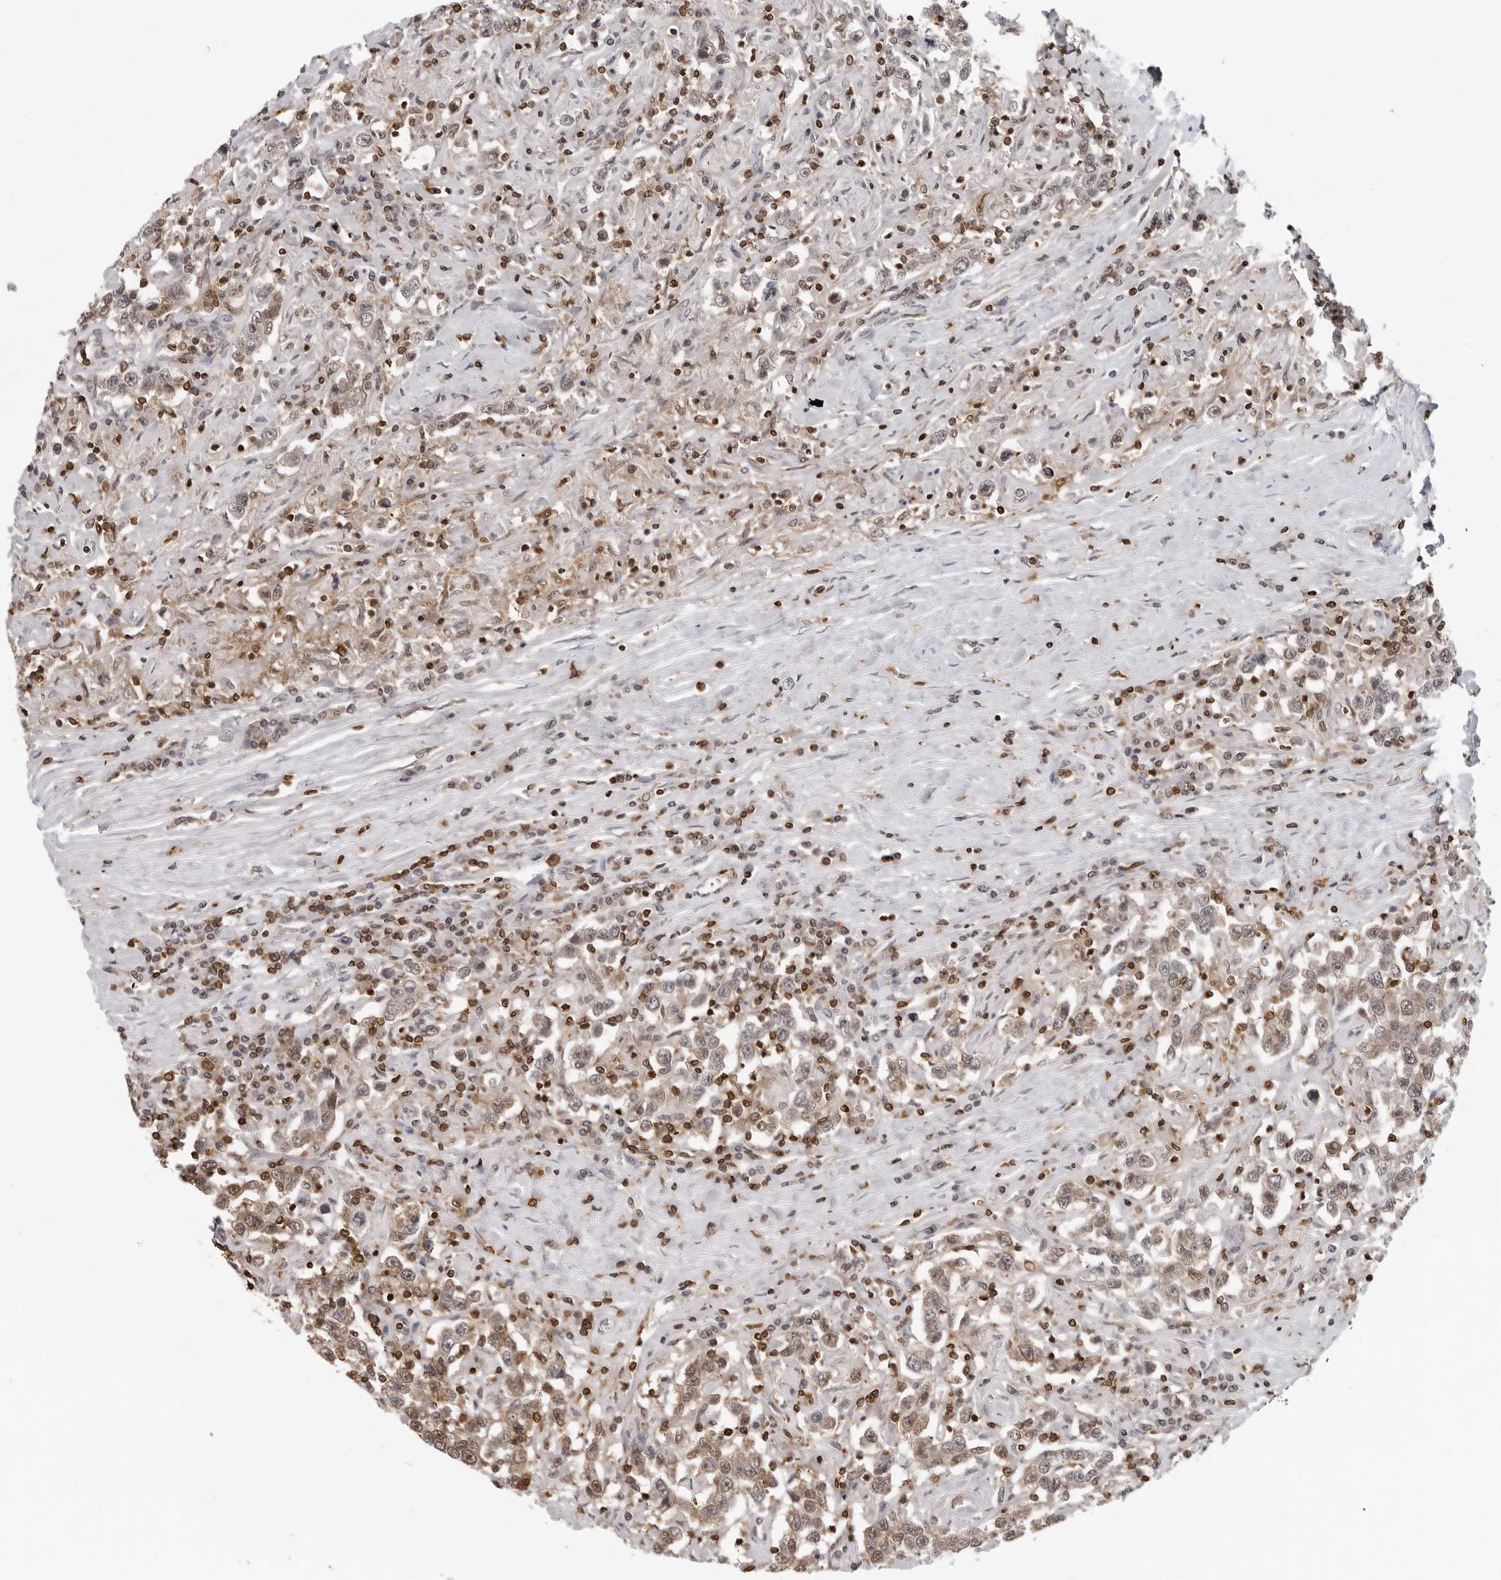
{"staining": {"intensity": "weak", "quantity": "25%-75%", "location": "cytoplasmic/membranous"}, "tissue": "testis cancer", "cell_type": "Tumor cells", "image_type": "cancer", "snomed": [{"axis": "morphology", "description": "Seminoma, NOS"}, {"axis": "topography", "description": "Testis"}], "caption": "Protein staining exhibits weak cytoplasmic/membranous expression in approximately 25%-75% of tumor cells in testis cancer (seminoma).", "gene": "HSPH1", "patient": {"sex": "male", "age": 41}}